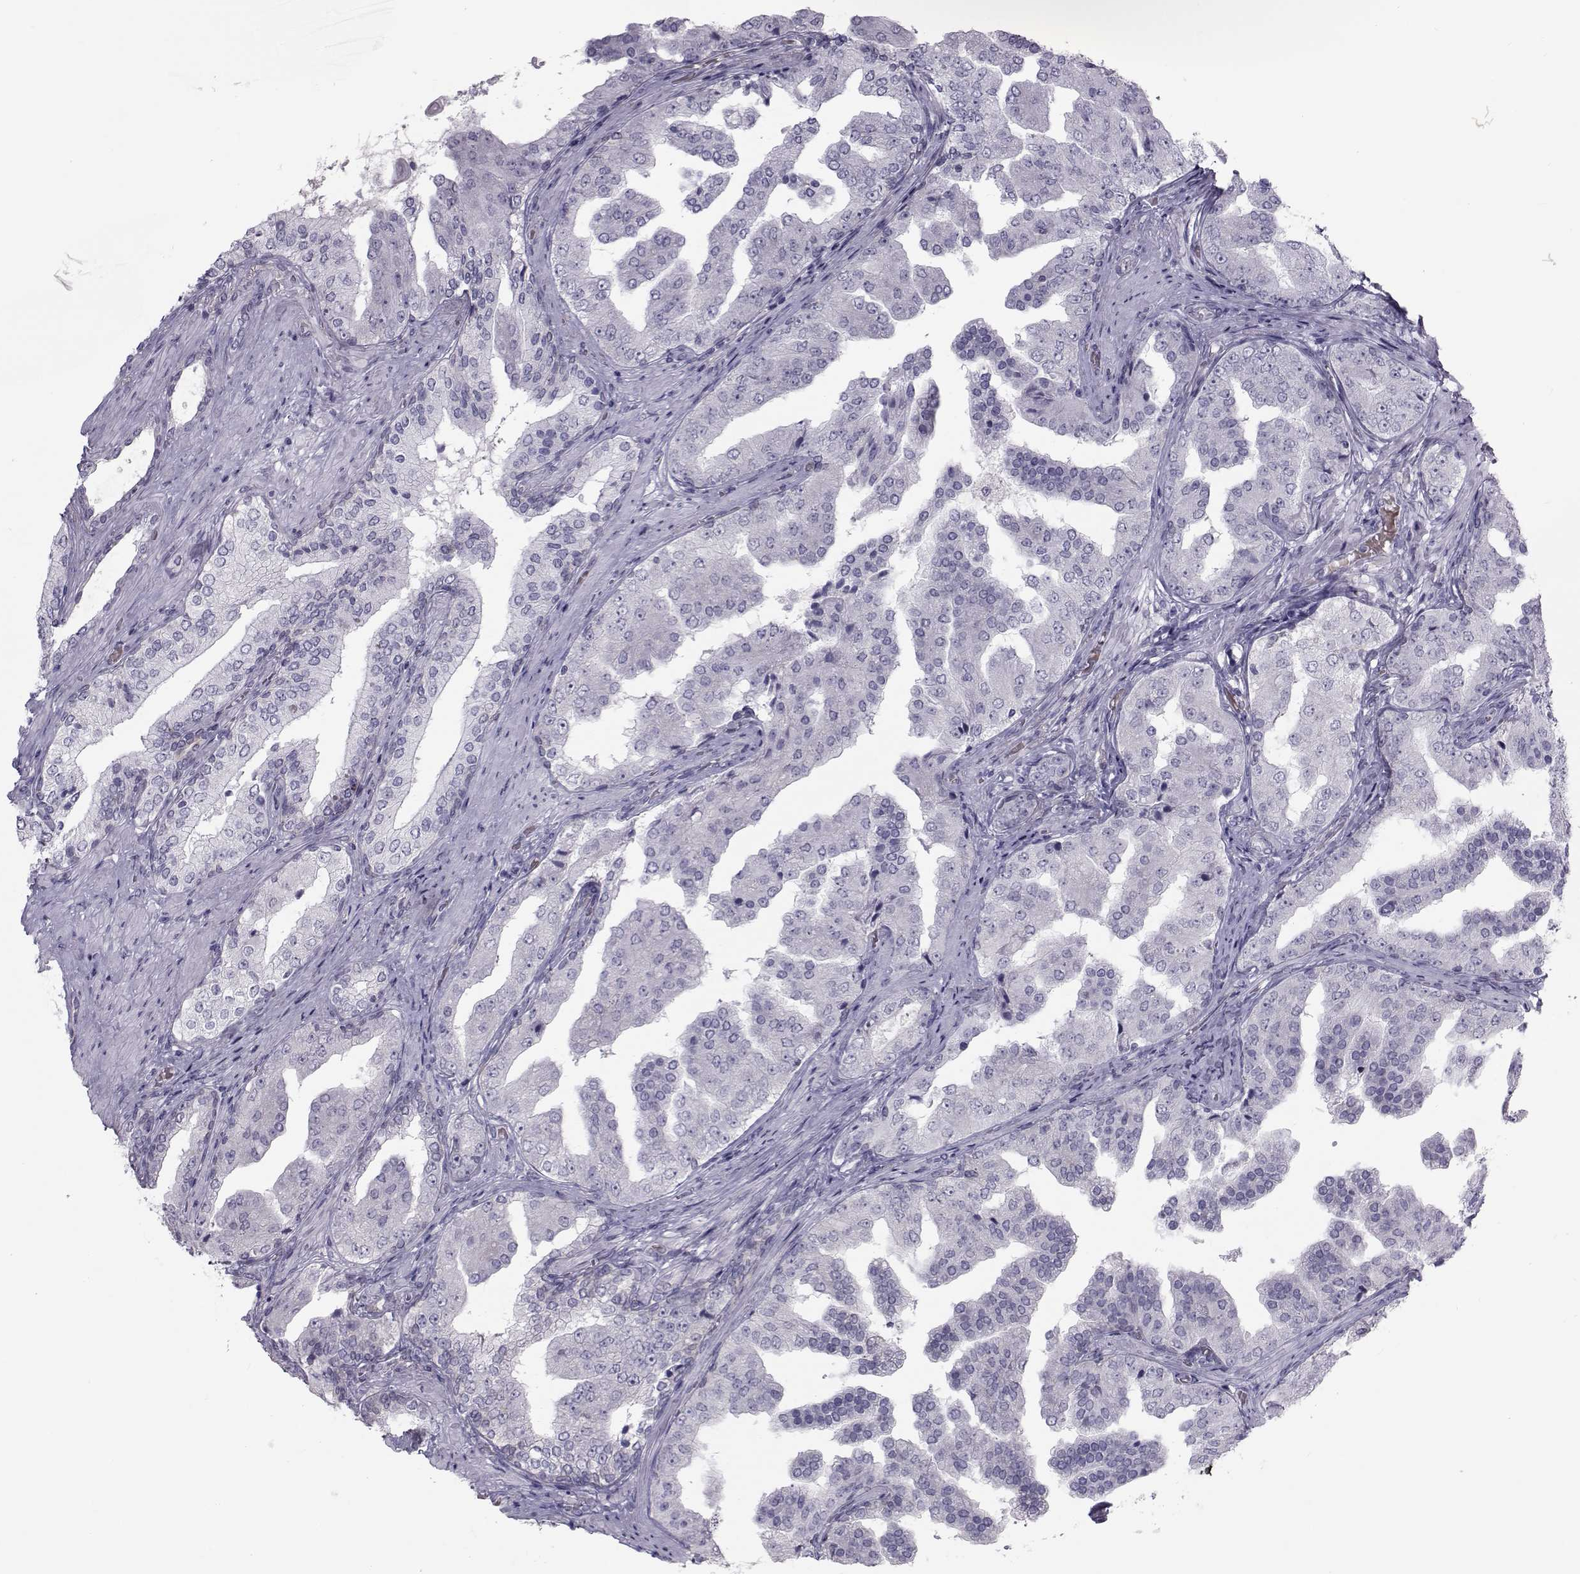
{"staining": {"intensity": "negative", "quantity": "none", "location": "none"}, "tissue": "prostate cancer", "cell_type": "Tumor cells", "image_type": "cancer", "snomed": [{"axis": "morphology", "description": "Adenocarcinoma, Low grade"}, {"axis": "topography", "description": "Prostate and seminal vesicle, NOS"}], "caption": "High power microscopy micrograph of an IHC image of prostate cancer, revealing no significant positivity in tumor cells.", "gene": "GARIN3", "patient": {"sex": "male", "age": 61}}